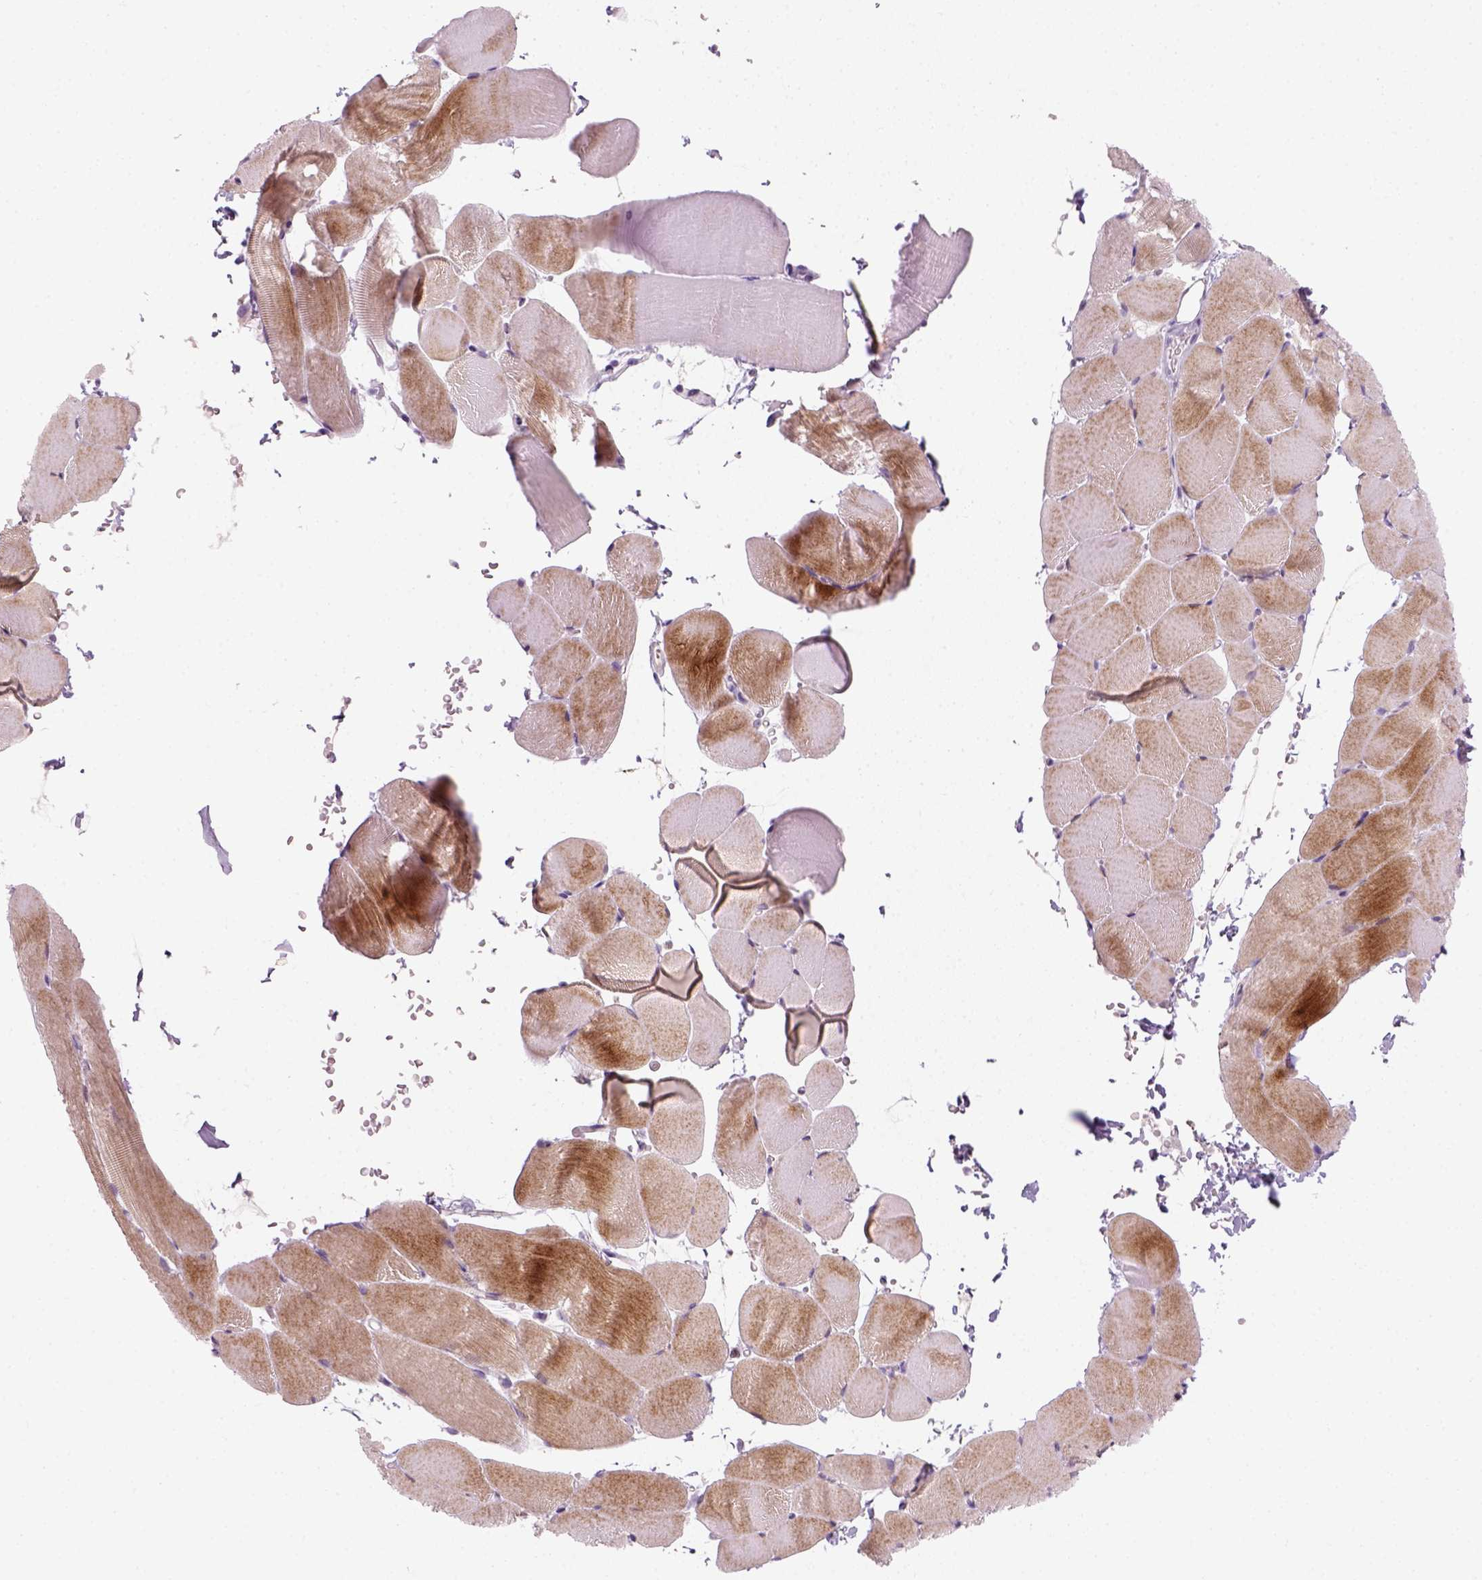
{"staining": {"intensity": "weak", "quantity": "25%-75%", "location": "cytoplasmic/membranous"}, "tissue": "skeletal muscle", "cell_type": "Myocytes", "image_type": "normal", "snomed": [{"axis": "morphology", "description": "Normal tissue, NOS"}, {"axis": "topography", "description": "Skeletal muscle"}], "caption": "Immunohistochemistry micrograph of benign skeletal muscle: skeletal muscle stained using IHC exhibits low levels of weak protein expression localized specifically in the cytoplasmic/membranous of myocytes, appearing as a cytoplasmic/membranous brown color.", "gene": "GFI1B", "patient": {"sex": "female", "age": 37}}